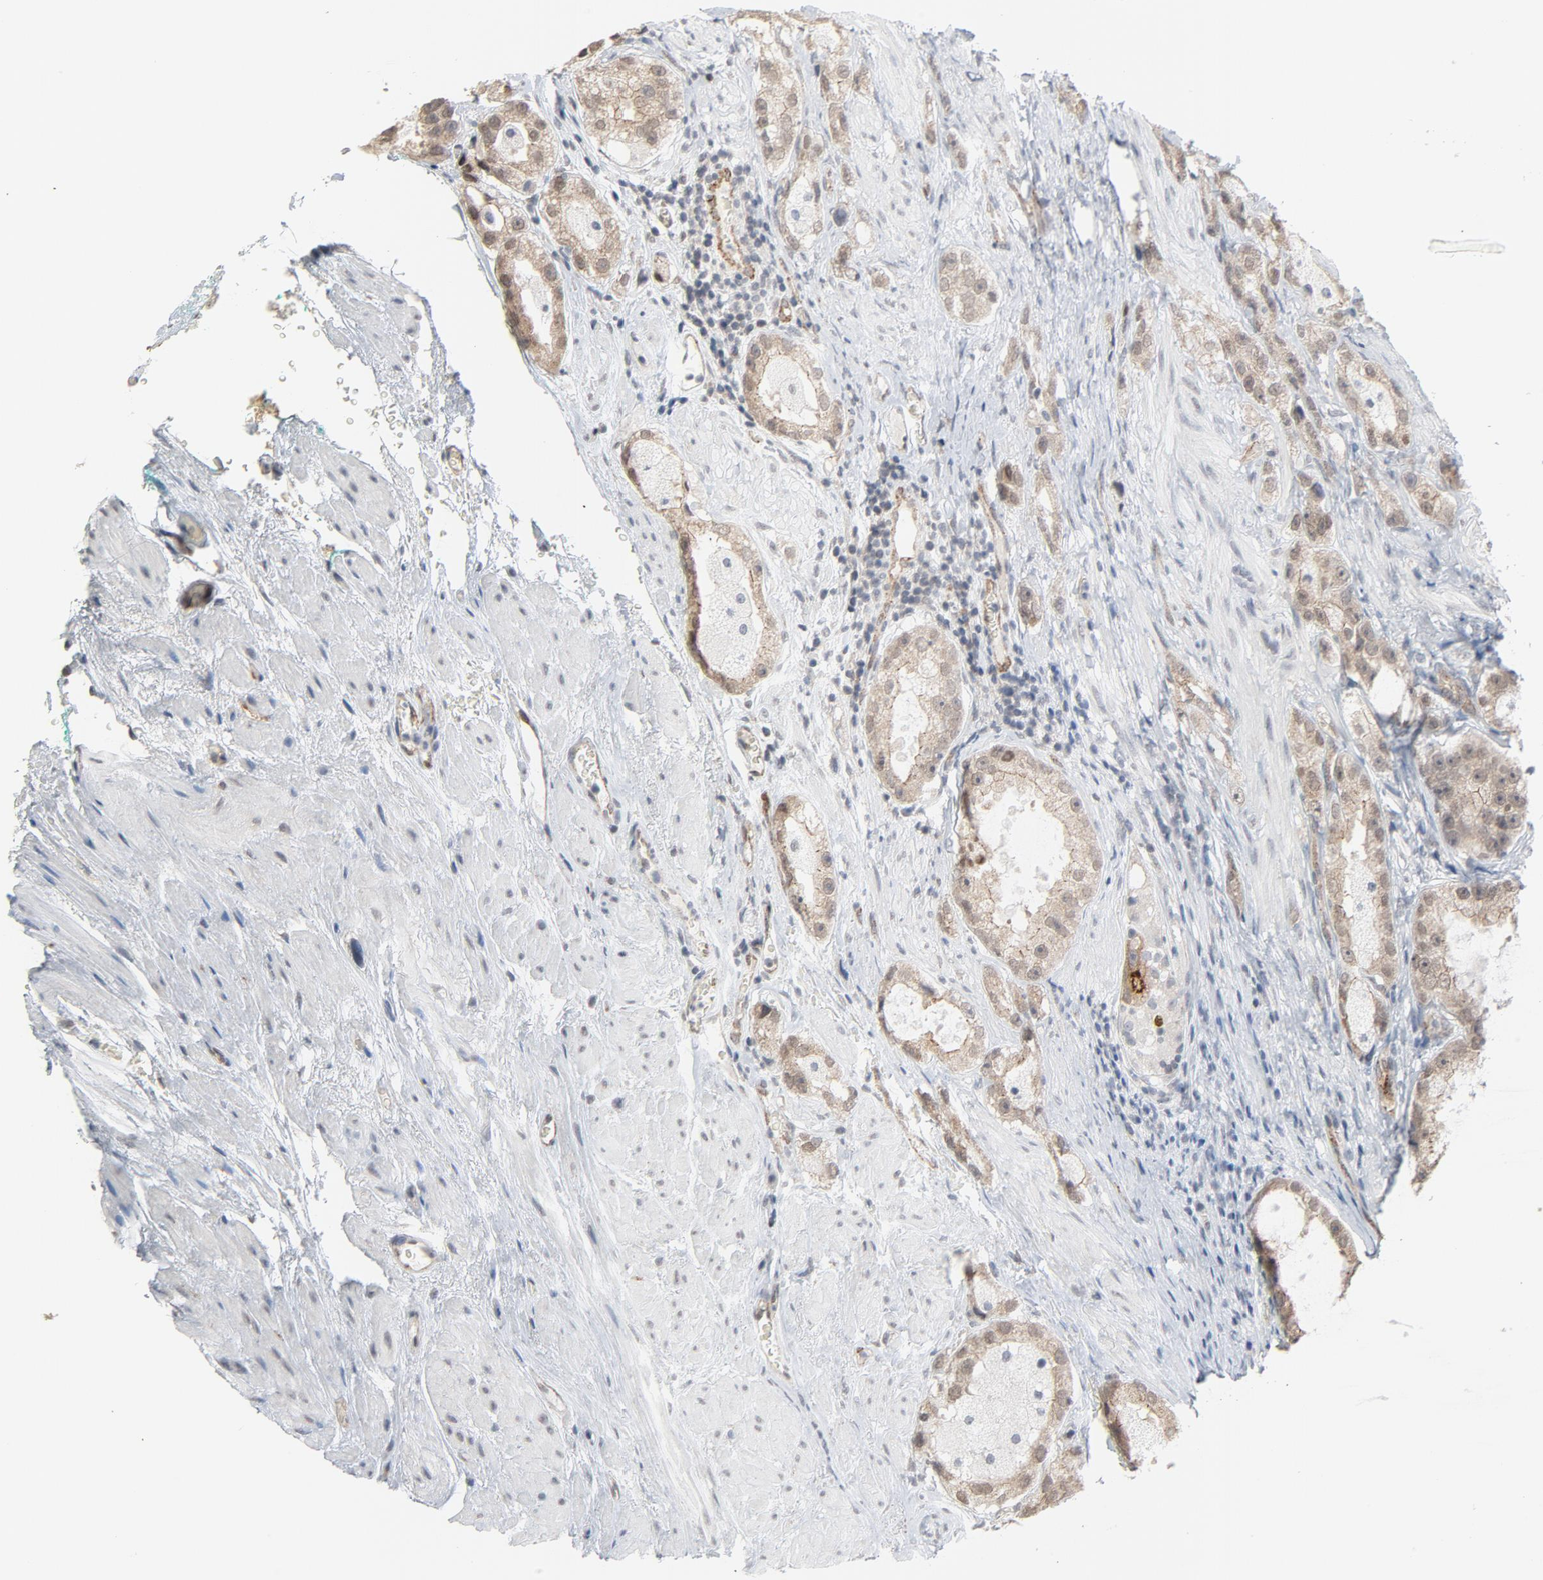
{"staining": {"intensity": "weak", "quantity": ">75%", "location": "cytoplasmic/membranous"}, "tissue": "prostate cancer", "cell_type": "Tumor cells", "image_type": "cancer", "snomed": [{"axis": "morphology", "description": "Adenocarcinoma, High grade"}, {"axis": "topography", "description": "Prostate"}], "caption": "A high-resolution micrograph shows immunohistochemistry (IHC) staining of prostate cancer (high-grade adenocarcinoma), which exhibits weak cytoplasmic/membranous expression in about >75% of tumor cells. (Brightfield microscopy of DAB IHC at high magnification).", "gene": "ITPR3", "patient": {"sex": "male", "age": 63}}